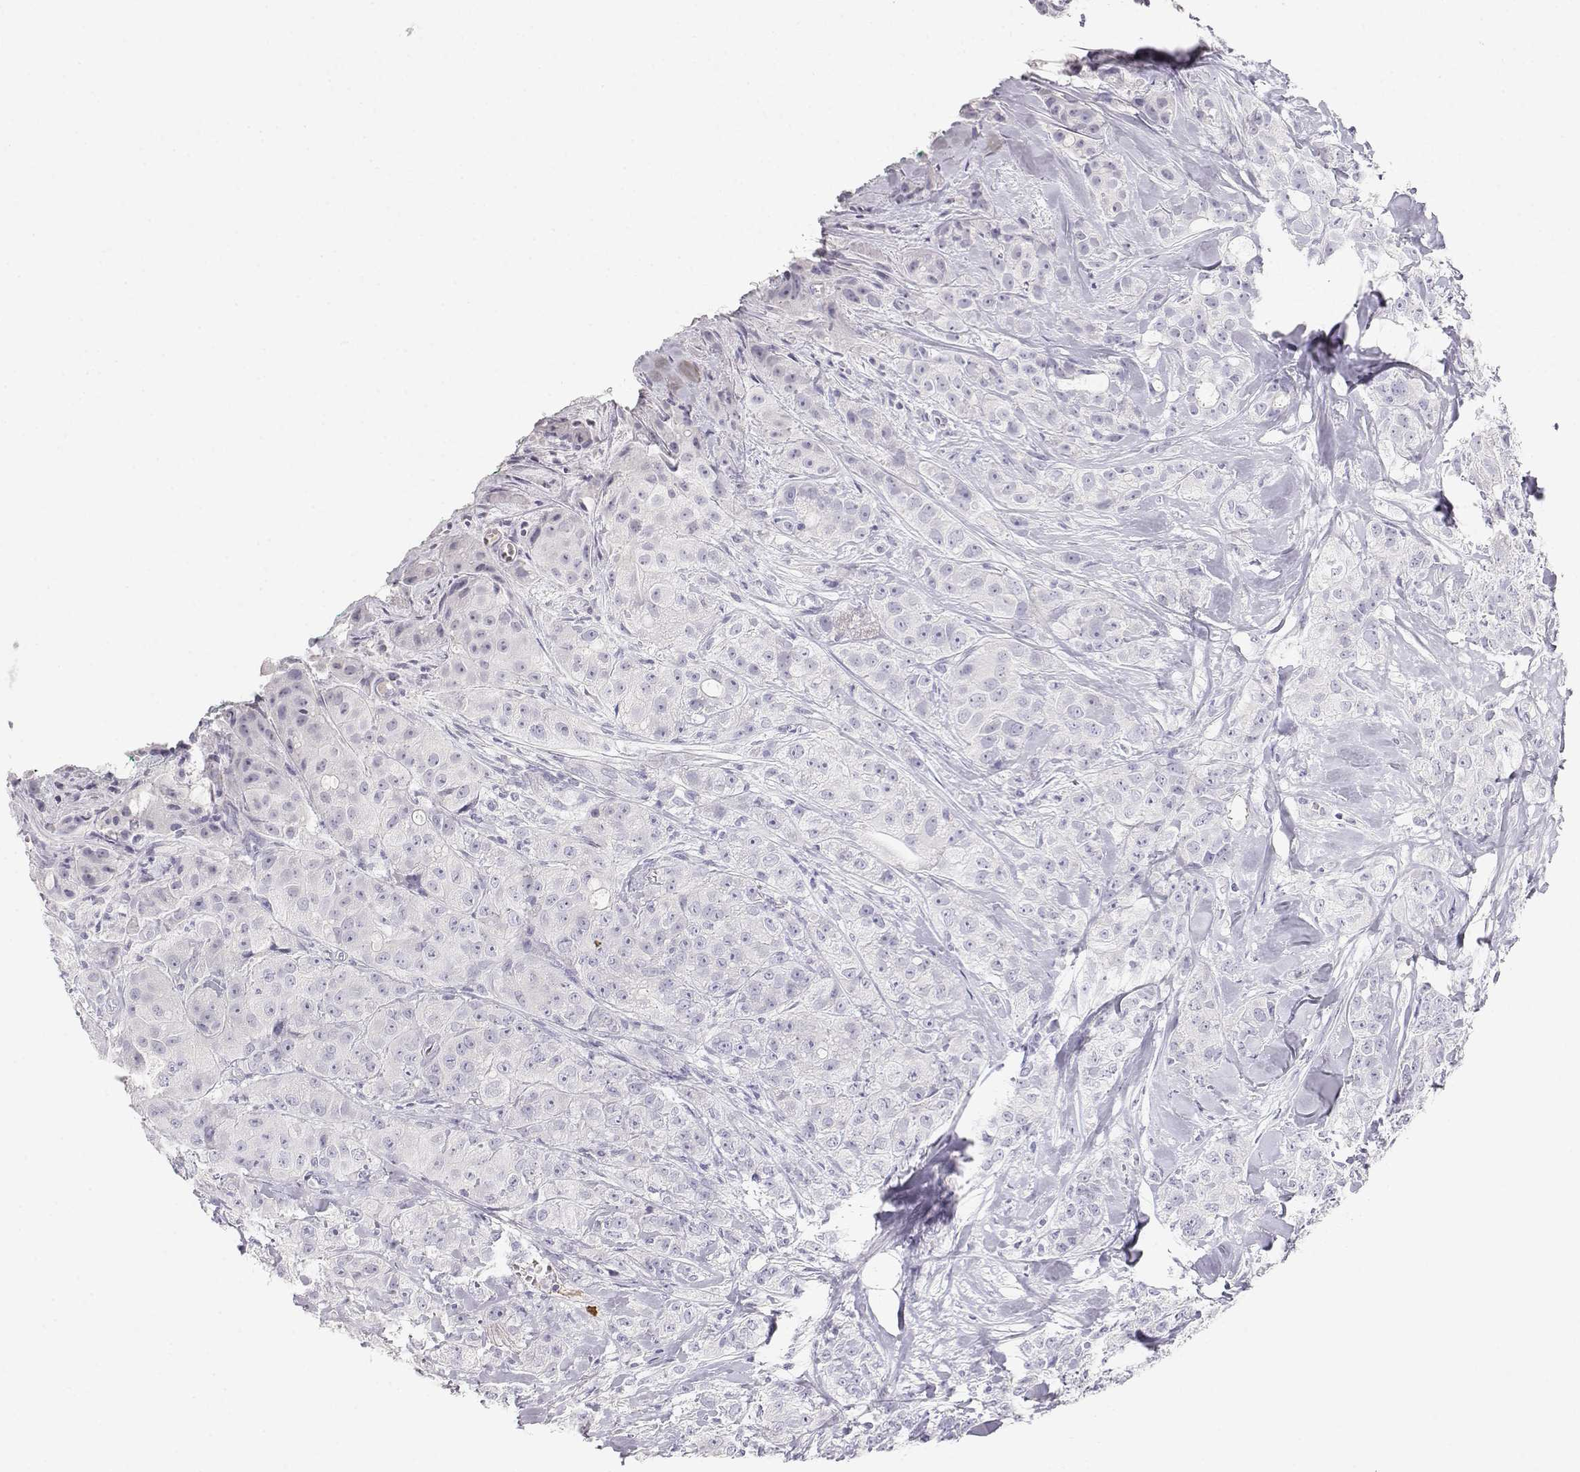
{"staining": {"intensity": "negative", "quantity": "none", "location": "none"}, "tissue": "breast cancer", "cell_type": "Tumor cells", "image_type": "cancer", "snomed": [{"axis": "morphology", "description": "Duct carcinoma"}, {"axis": "topography", "description": "Breast"}], "caption": "This histopathology image is of invasive ductal carcinoma (breast) stained with immunohistochemistry to label a protein in brown with the nuclei are counter-stained blue. There is no staining in tumor cells. (DAB (3,3'-diaminobenzidine) IHC visualized using brightfield microscopy, high magnification).", "gene": "CDHR1", "patient": {"sex": "female", "age": 43}}